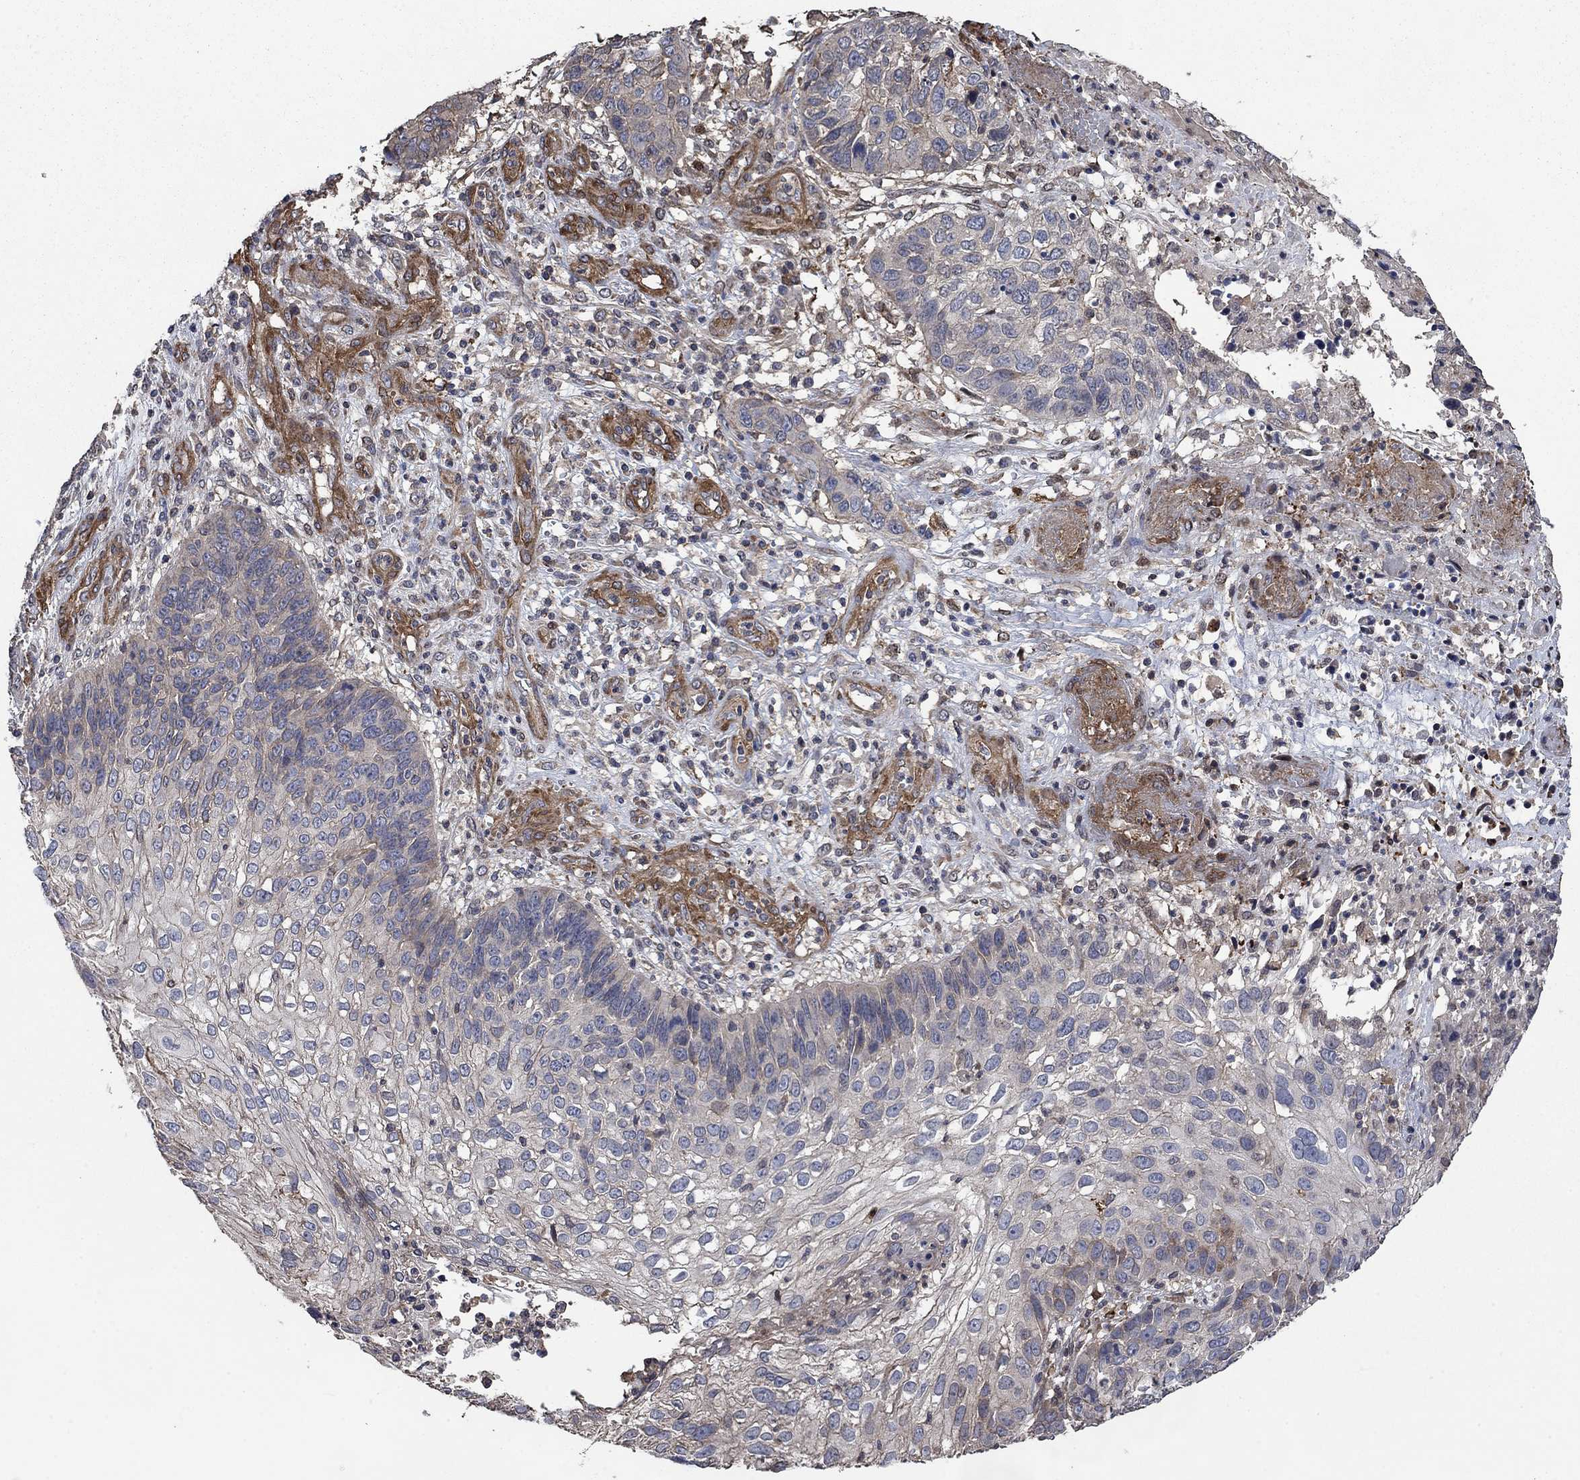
{"staining": {"intensity": "negative", "quantity": "none", "location": "none"}, "tissue": "skin cancer", "cell_type": "Tumor cells", "image_type": "cancer", "snomed": [{"axis": "morphology", "description": "Squamous cell carcinoma, NOS"}, {"axis": "topography", "description": "Skin"}], "caption": "Immunohistochemical staining of squamous cell carcinoma (skin) exhibits no significant expression in tumor cells.", "gene": "PDE3A", "patient": {"sex": "male", "age": 92}}